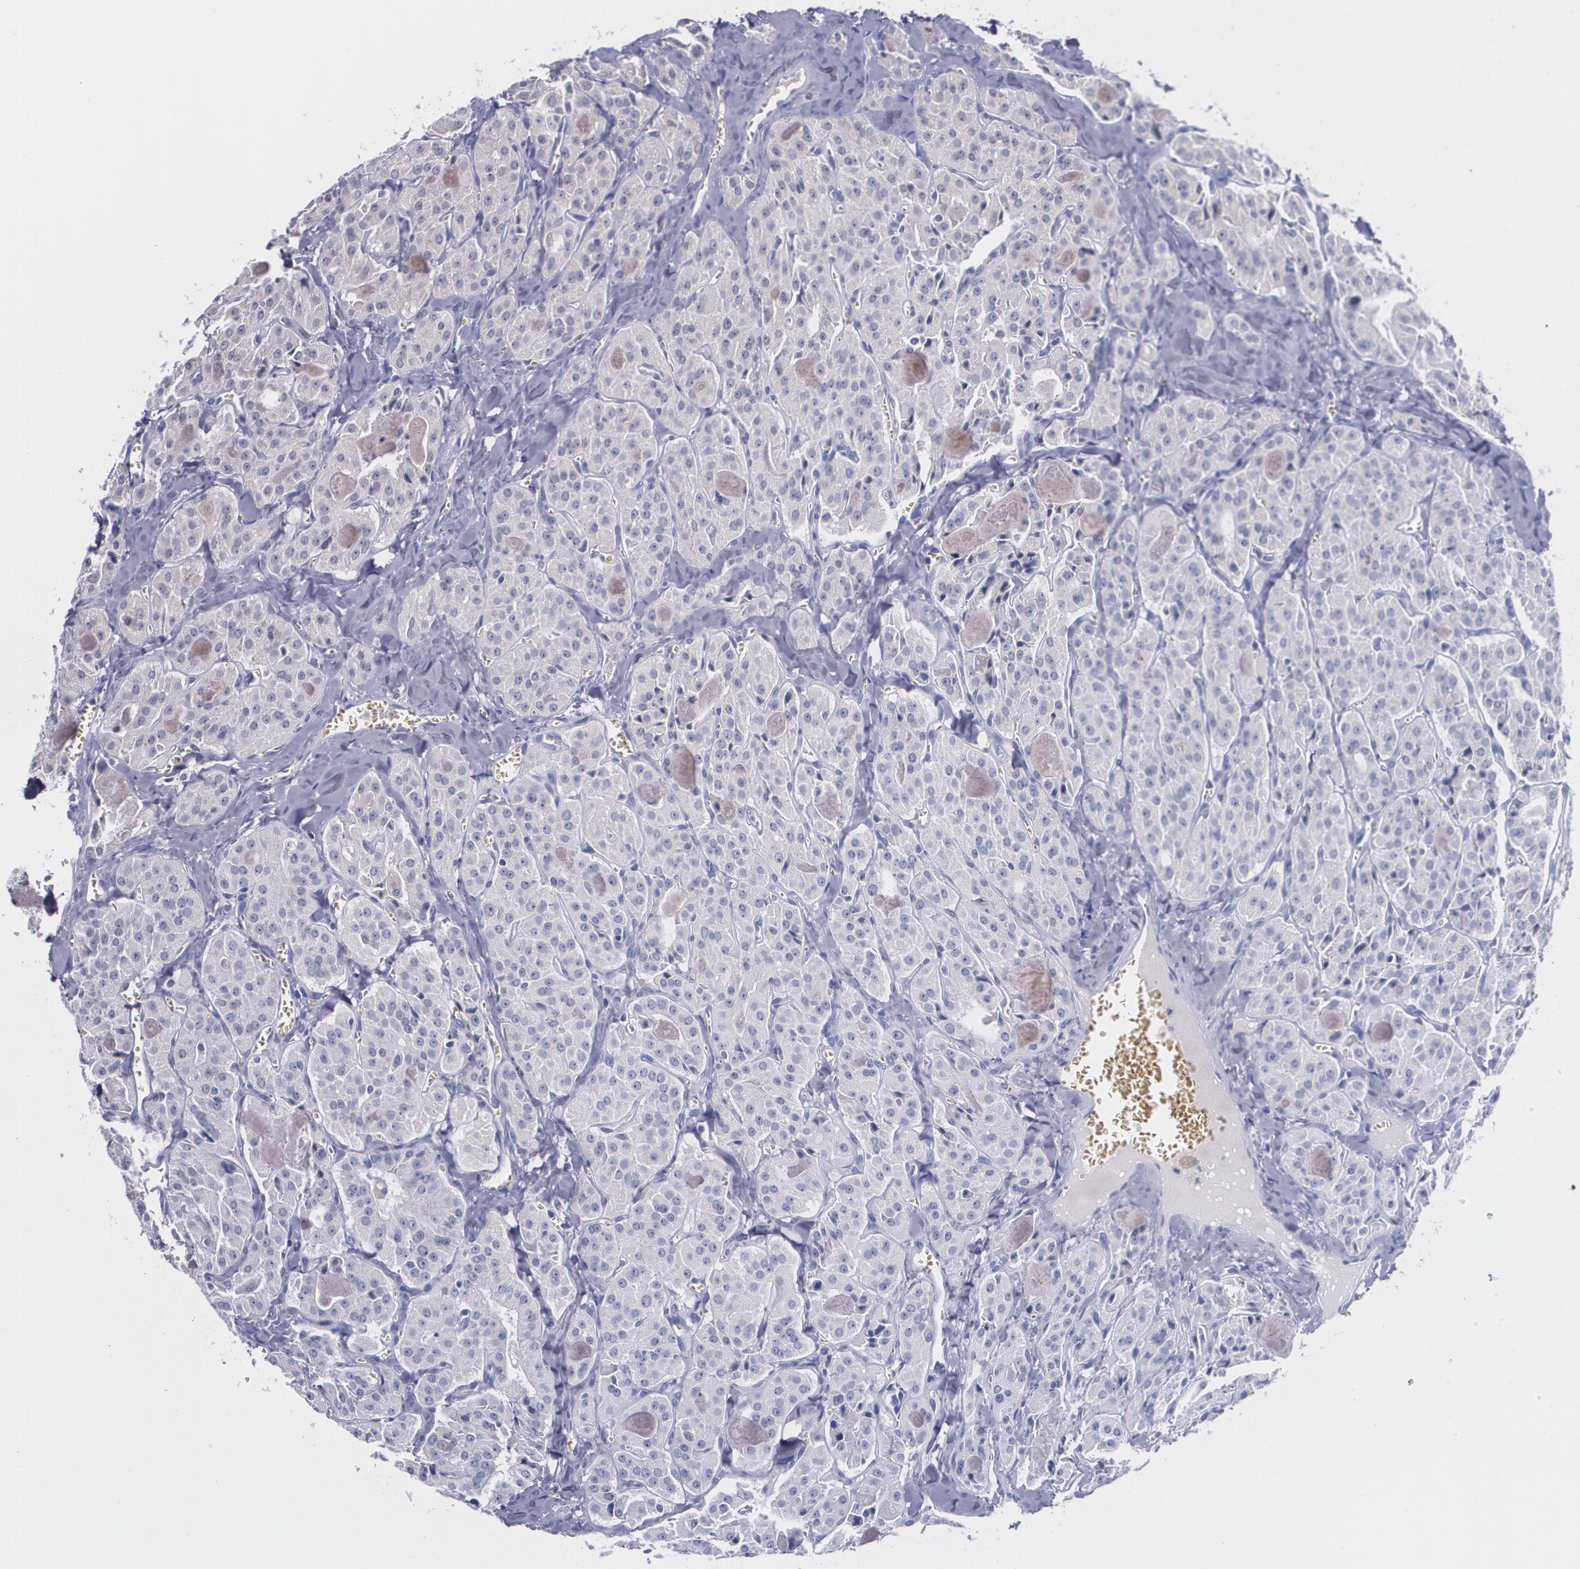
{"staining": {"intensity": "weak", "quantity": "<25%", "location": "cytoplasmic/membranous"}, "tissue": "thyroid cancer", "cell_type": "Tumor cells", "image_type": "cancer", "snomed": [{"axis": "morphology", "description": "Carcinoma, NOS"}, {"axis": "topography", "description": "Thyroid gland"}], "caption": "Thyroid cancer (carcinoma) was stained to show a protein in brown. There is no significant staining in tumor cells. The staining is performed using DAB (3,3'-diaminobenzidine) brown chromogen with nuclei counter-stained in using hematoxylin.", "gene": "IFNGR2", "patient": {"sex": "male", "age": 76}}